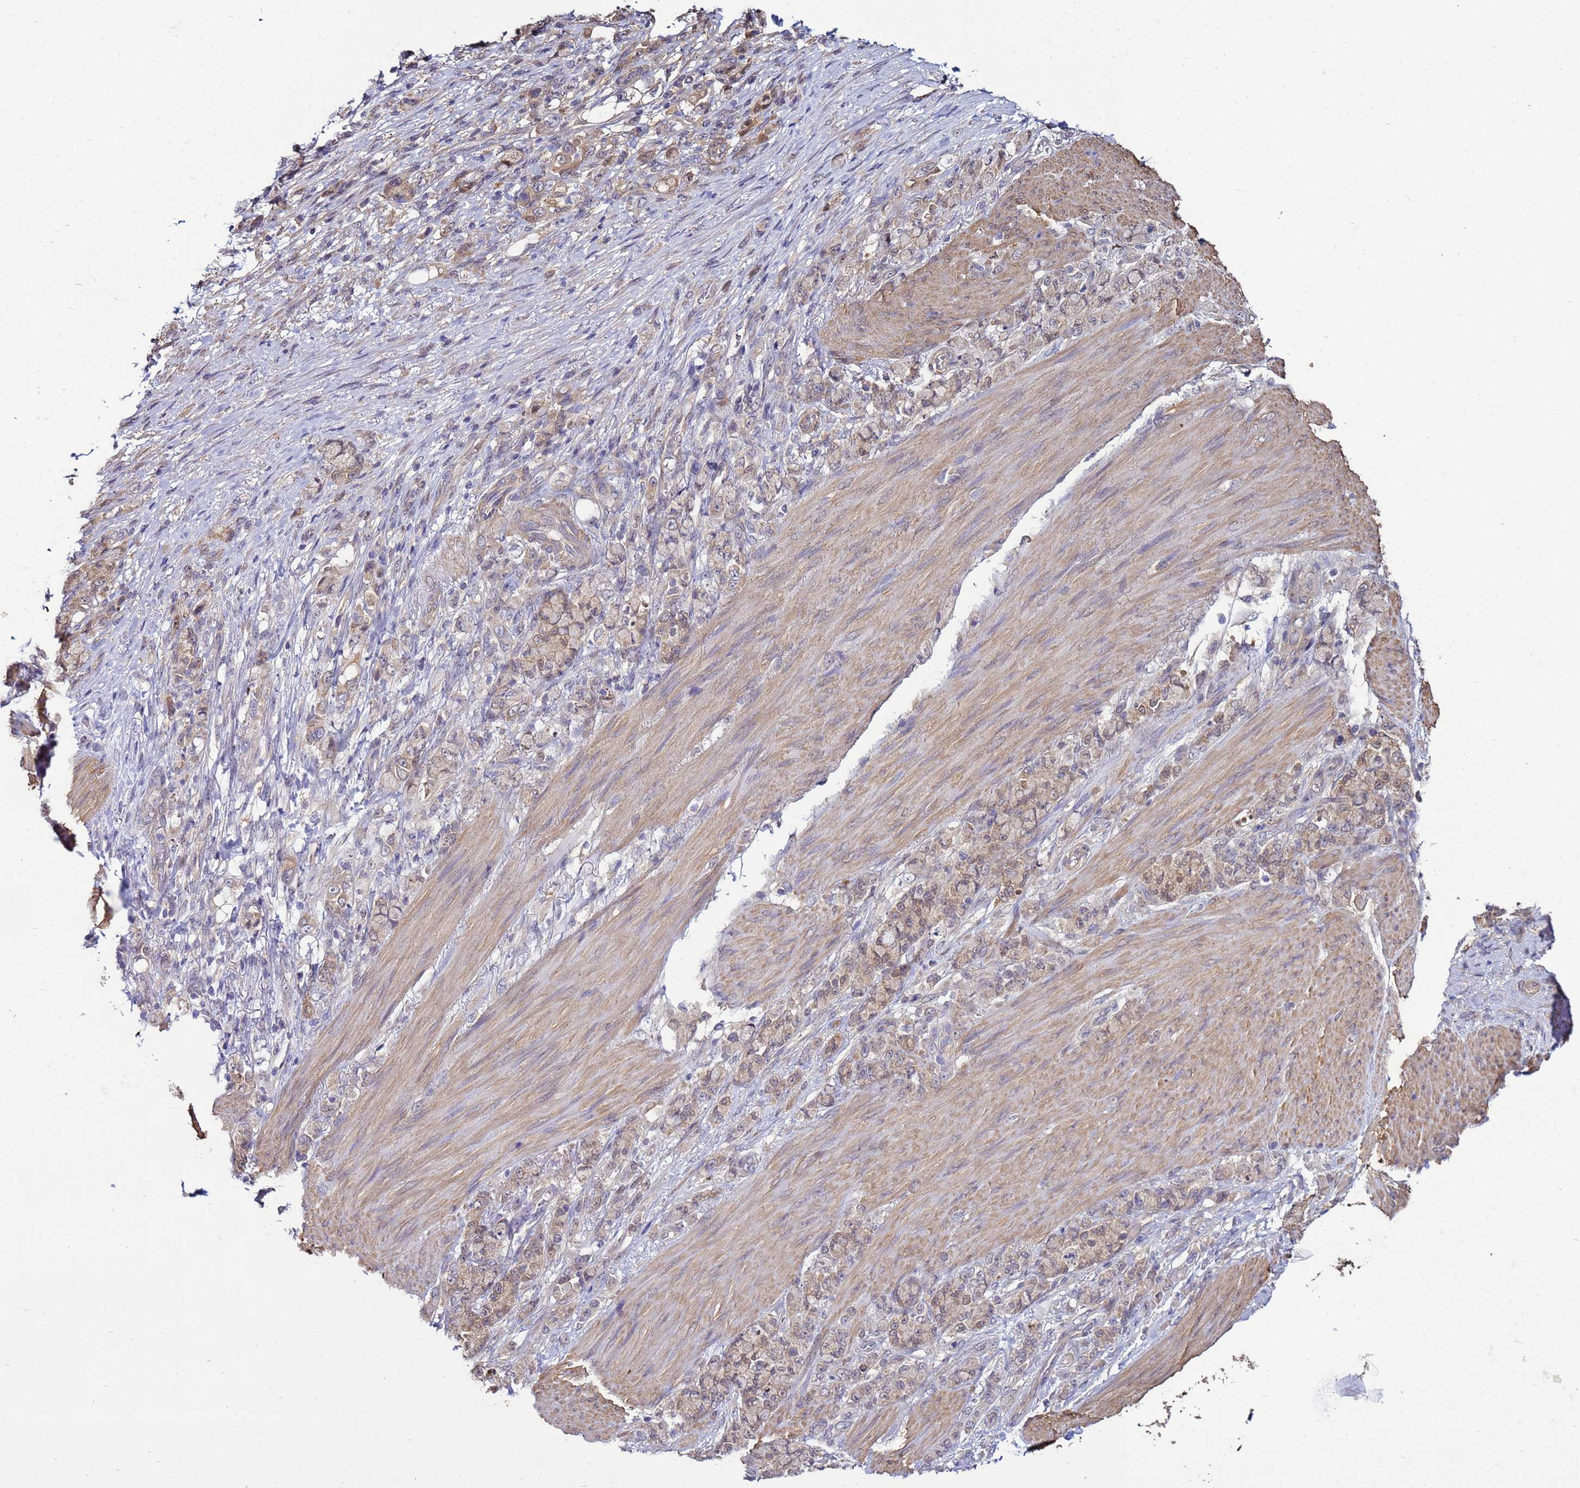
{"staining": {"intensity": "weak", "quantity": ">75%", "location": "cytoplasmic/membranous"}, "tissue": "stomach cancer", "cell_type": "Tumor cells", "image_type": "cancer", "snomed": [{"axis": "morphology", "description": "Normal tissue, NOS"}, {"axis": "morphology", "description": "Adenocarcinoma, NOS"}, {"axis": "topography", "description": "Stomach"}], "caption": "Protein expression analysis of human stomach cancer reveals weak cytoplasmic/membranous expression in about >75% of tumor cells.", "gene": "NAXE", "patient": {"sex": "female", "age": 79}}